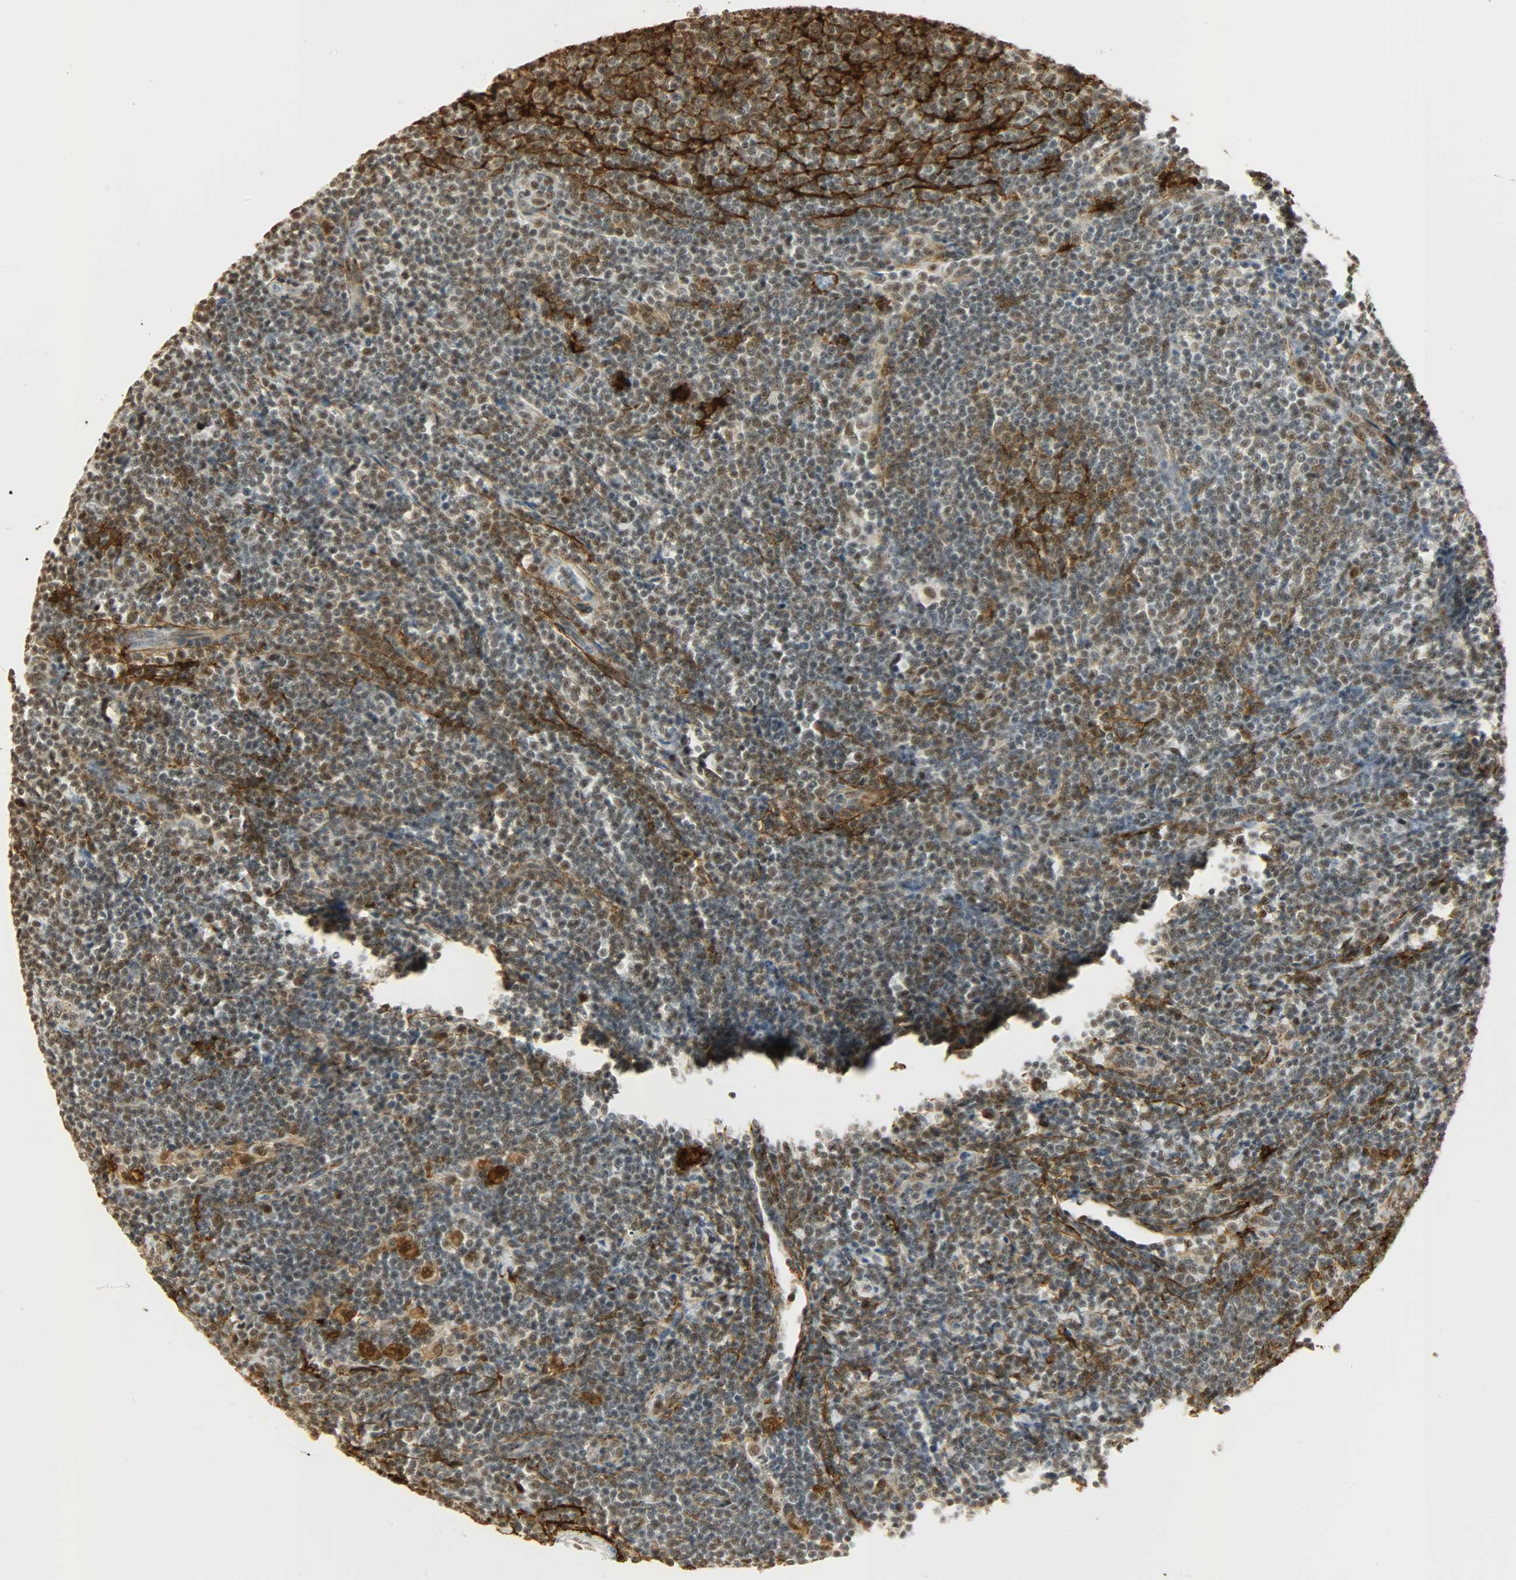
{"staining": {"intensity": "strong", "quantity": "25%-75%", "location": "cytoplasmic/membranous"}, "tissue": "lymphoma", "cell_type": "Tumor cells", "image_type": "cancer", "snomed": [{"axis": "morphology", "description": "Malignant lymphoma, non-Hodgkin's type, Low grade"}, {"axis": "topography", "description": "Lymph node"}], "caption": "Tumor cells demonstrate strong cytoplasmic/membranous expression in approximately 25%-75% of cells in malignant lymphoma, non-Hodgkin's type (low-grade).", "gene": "NGFR", "patient": {"sex": "male", "age": 66}}